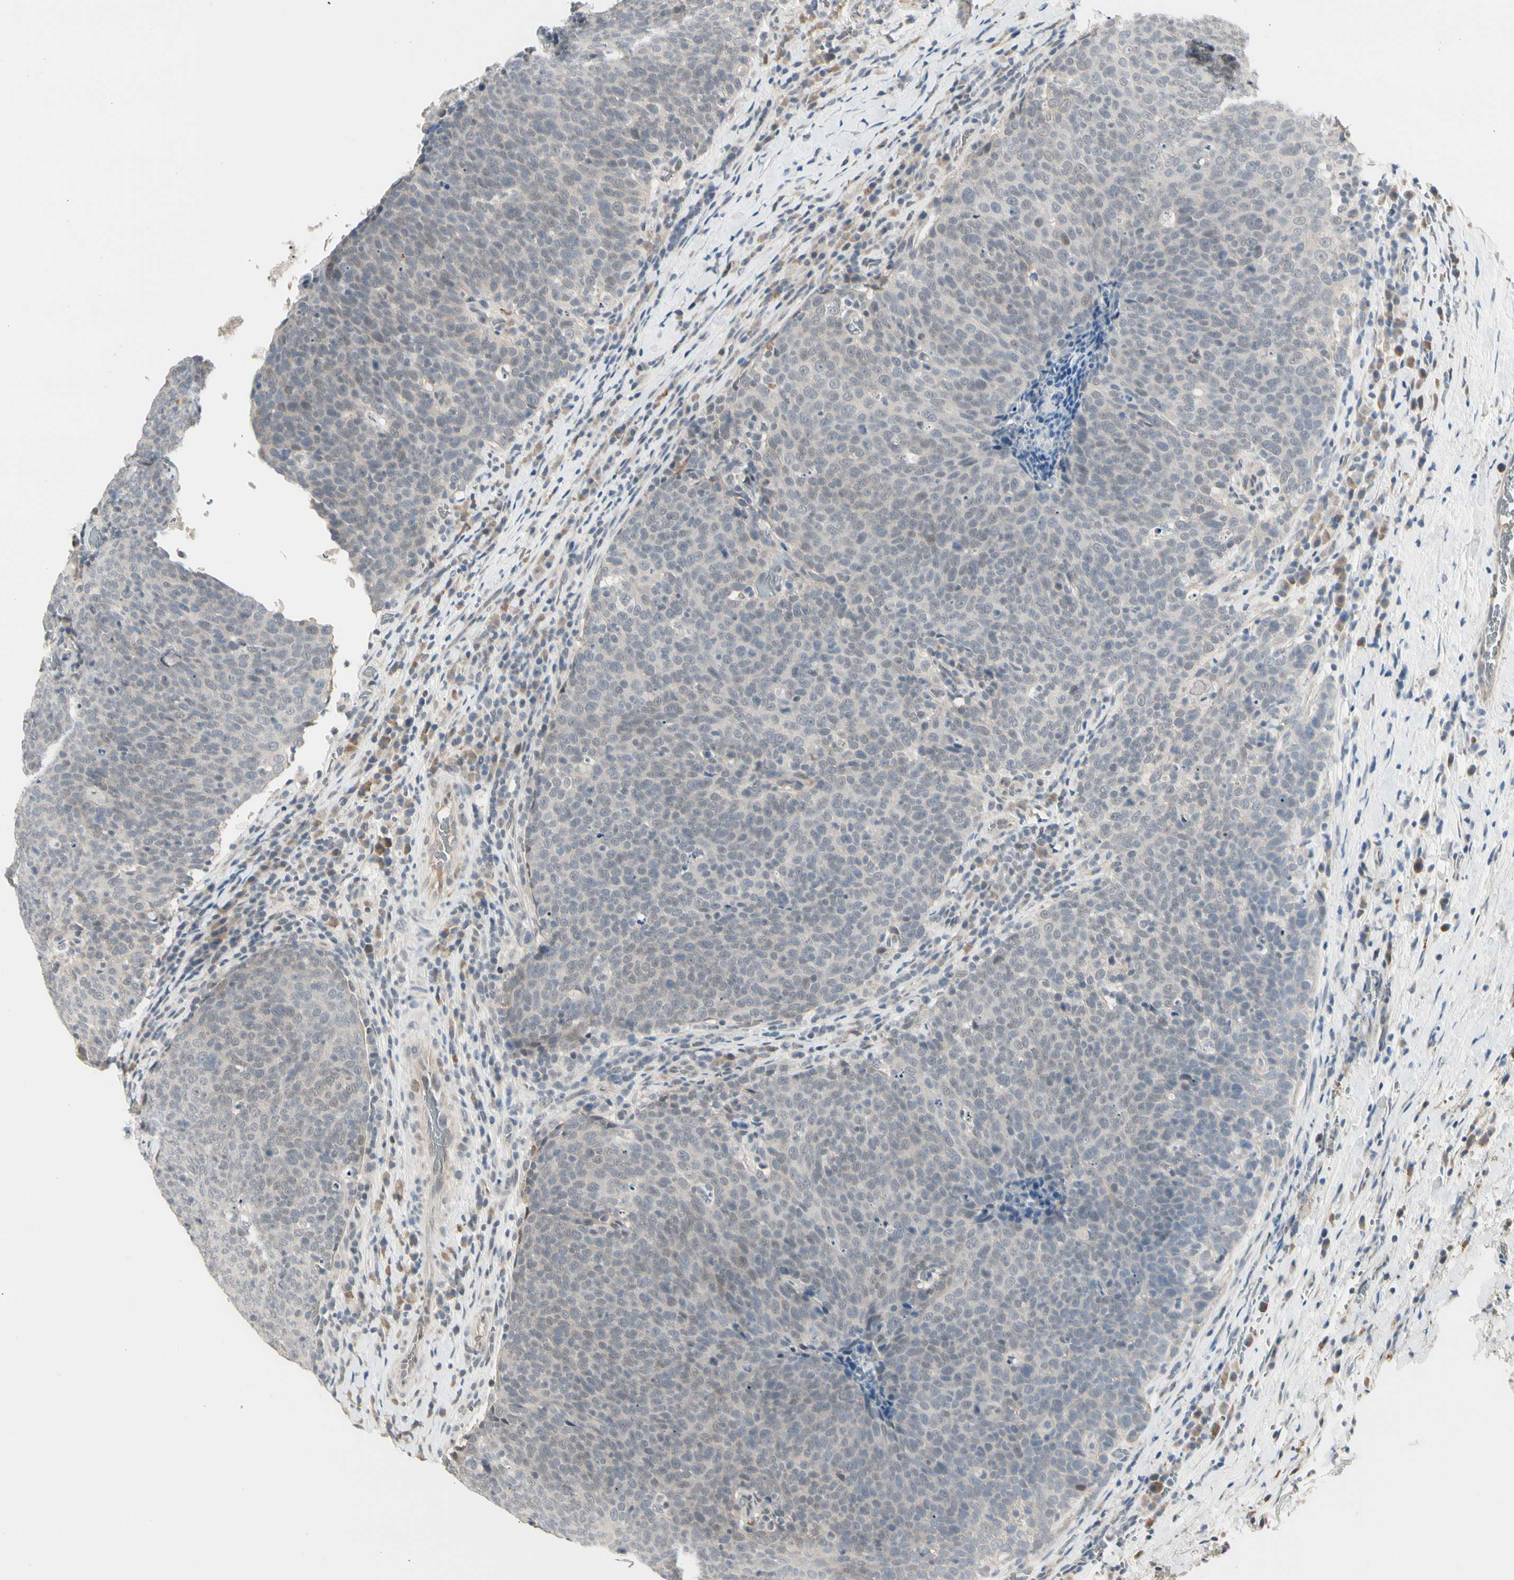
{"staining": {"intensity": "weak", "quantity": "<25%", "location": "nuclear"}, "tissue": "head and neck cancer", "cell_type": "Tumor cells", "image_type": "cancer", "snomed": [{"axis": "morphology", "description": "Squamous cell carcinoma, NOS"}, {"axis": "morphology", "description": "Squamous cell carcinoma, metastatic, NOS"}, {"axis": "topography", "description": "Lymph node"}, {"axis": "topography", "description": "Head-Neck"}], "caption": "Protein analysis of head and neck squamous cell carcinoma demonstrates no significant expression in tumor cells.", "gene": "GREM1", "patient": {"sex": "male", "age": 62}}